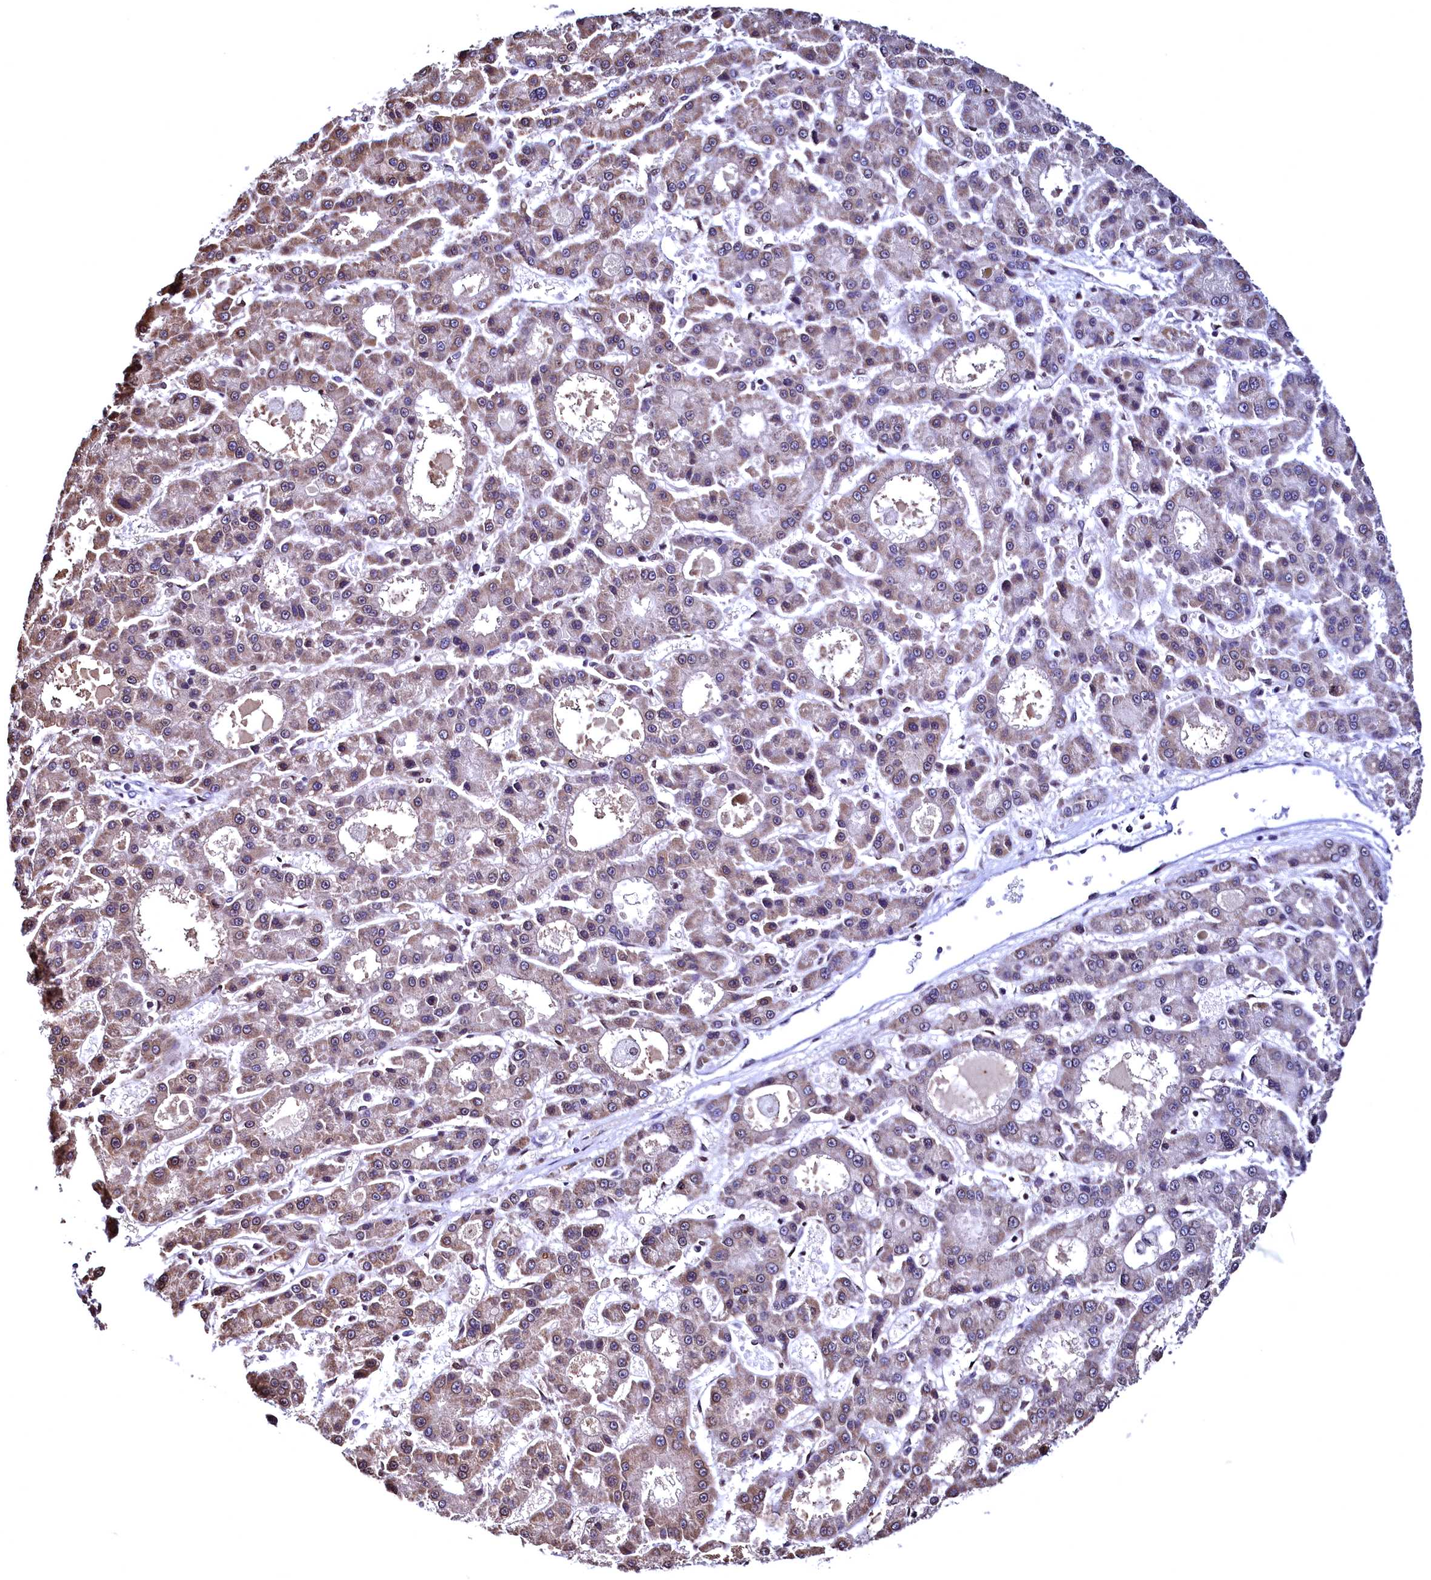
{"staining": {"intensity": "weak", "quantity": "25%-75%", "location": "cytoplasmic/membranous"}, "tissue": "liver cancer", "cell_type": "Tumor cells", "image_type": "cancer", "snomed": [{"axis": "morphology", "description": "Carcinoma, Hepatocellular, NOS"}, {"axis": "topography", "description": "Liver"}], "caption": "Liver hepatocellular carcinoma stained with a brown dye exhibits weak cytoplasmic/membranous positive staining in approximately 25%-75% of tumor cells.", "gene": "HAND1", "patient": {"sex": "male", "age": 70}}